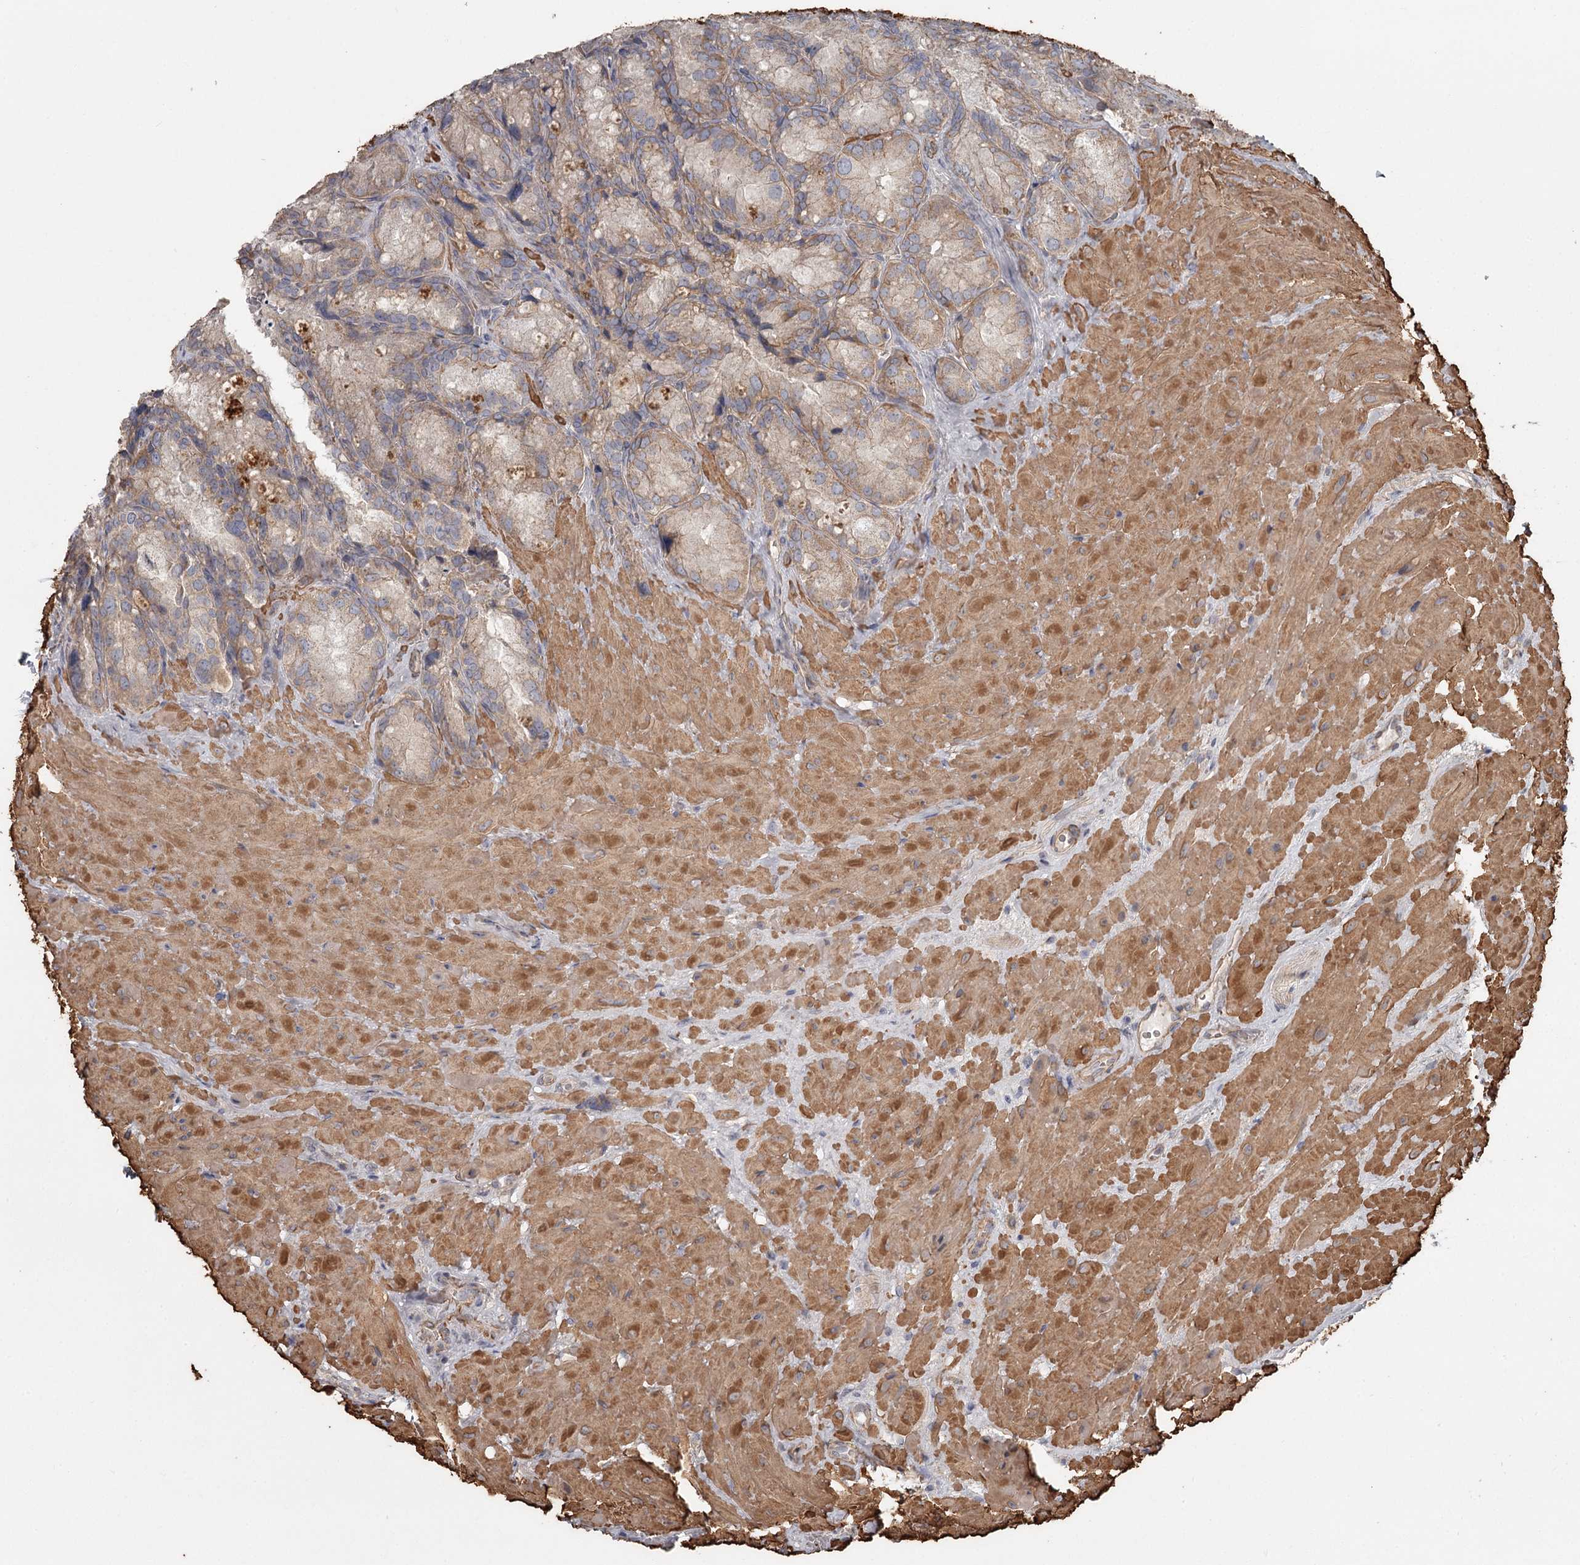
{"staining": {"intensity": "weak", "quantity": "25%-75%", "location": "cytoplasmic/membranous"}, "tissue": "seminal vesicle", "cell_type": "Glandular cells", "image_type": "normal", "snomed": [{"axis": "morphology", "description": "Normal tissue, NOS"}, {"axis": "topography", "description": "Seminal veicle"}], "caption": "Seminal vesicle stained with immunohistochemistry demonstrates weak cytoplasmic/membranous expression in about 25%-75% of glandular cells. Immunohistochemistry stains the protein of interest in brown and the nuclei are stained blue.", "gene": "DHRS9", "patient": {"sex": "male", "age": 62}}